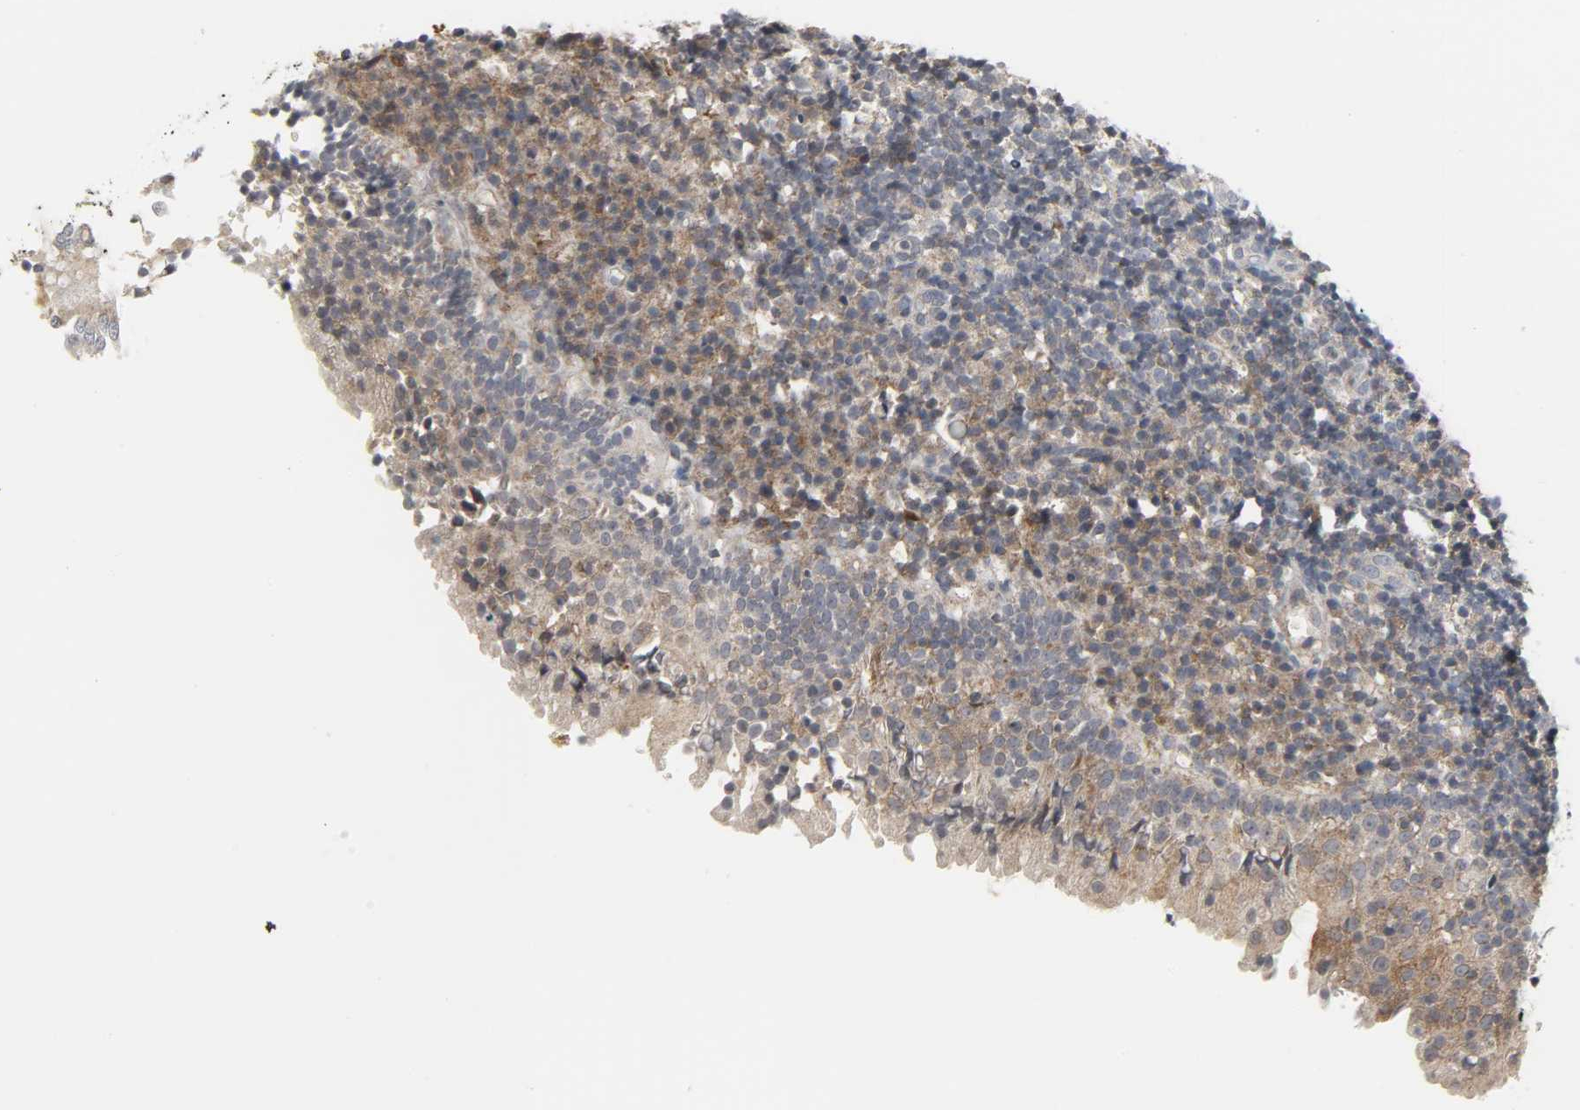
{"staining": {"intensity": "weak", "quantity": "25%-75%", "location": "cytoplasmic/membranous"}, "tissue": "tonsil", "cell_type": "Germinal center cells", "image_type": "normal", "snomed": [{"axis": "morphology", "description": "Normal tissue, NOS"}, {"axis": "topography", "description": "Tonsil"}], "caption": "Immunohistochemical staining of unremarkable human tonsil exhibits 25%-75% levels of weak cytoplasmic/membranous protein expression in approximately 25%-75% of germinal center cells. Immunohistochemistry (ihc) stains the protein in brown and the nuclei are stained blue.", "gene": "CLIP1", "patient": {"sex": "female", "age": 40}}